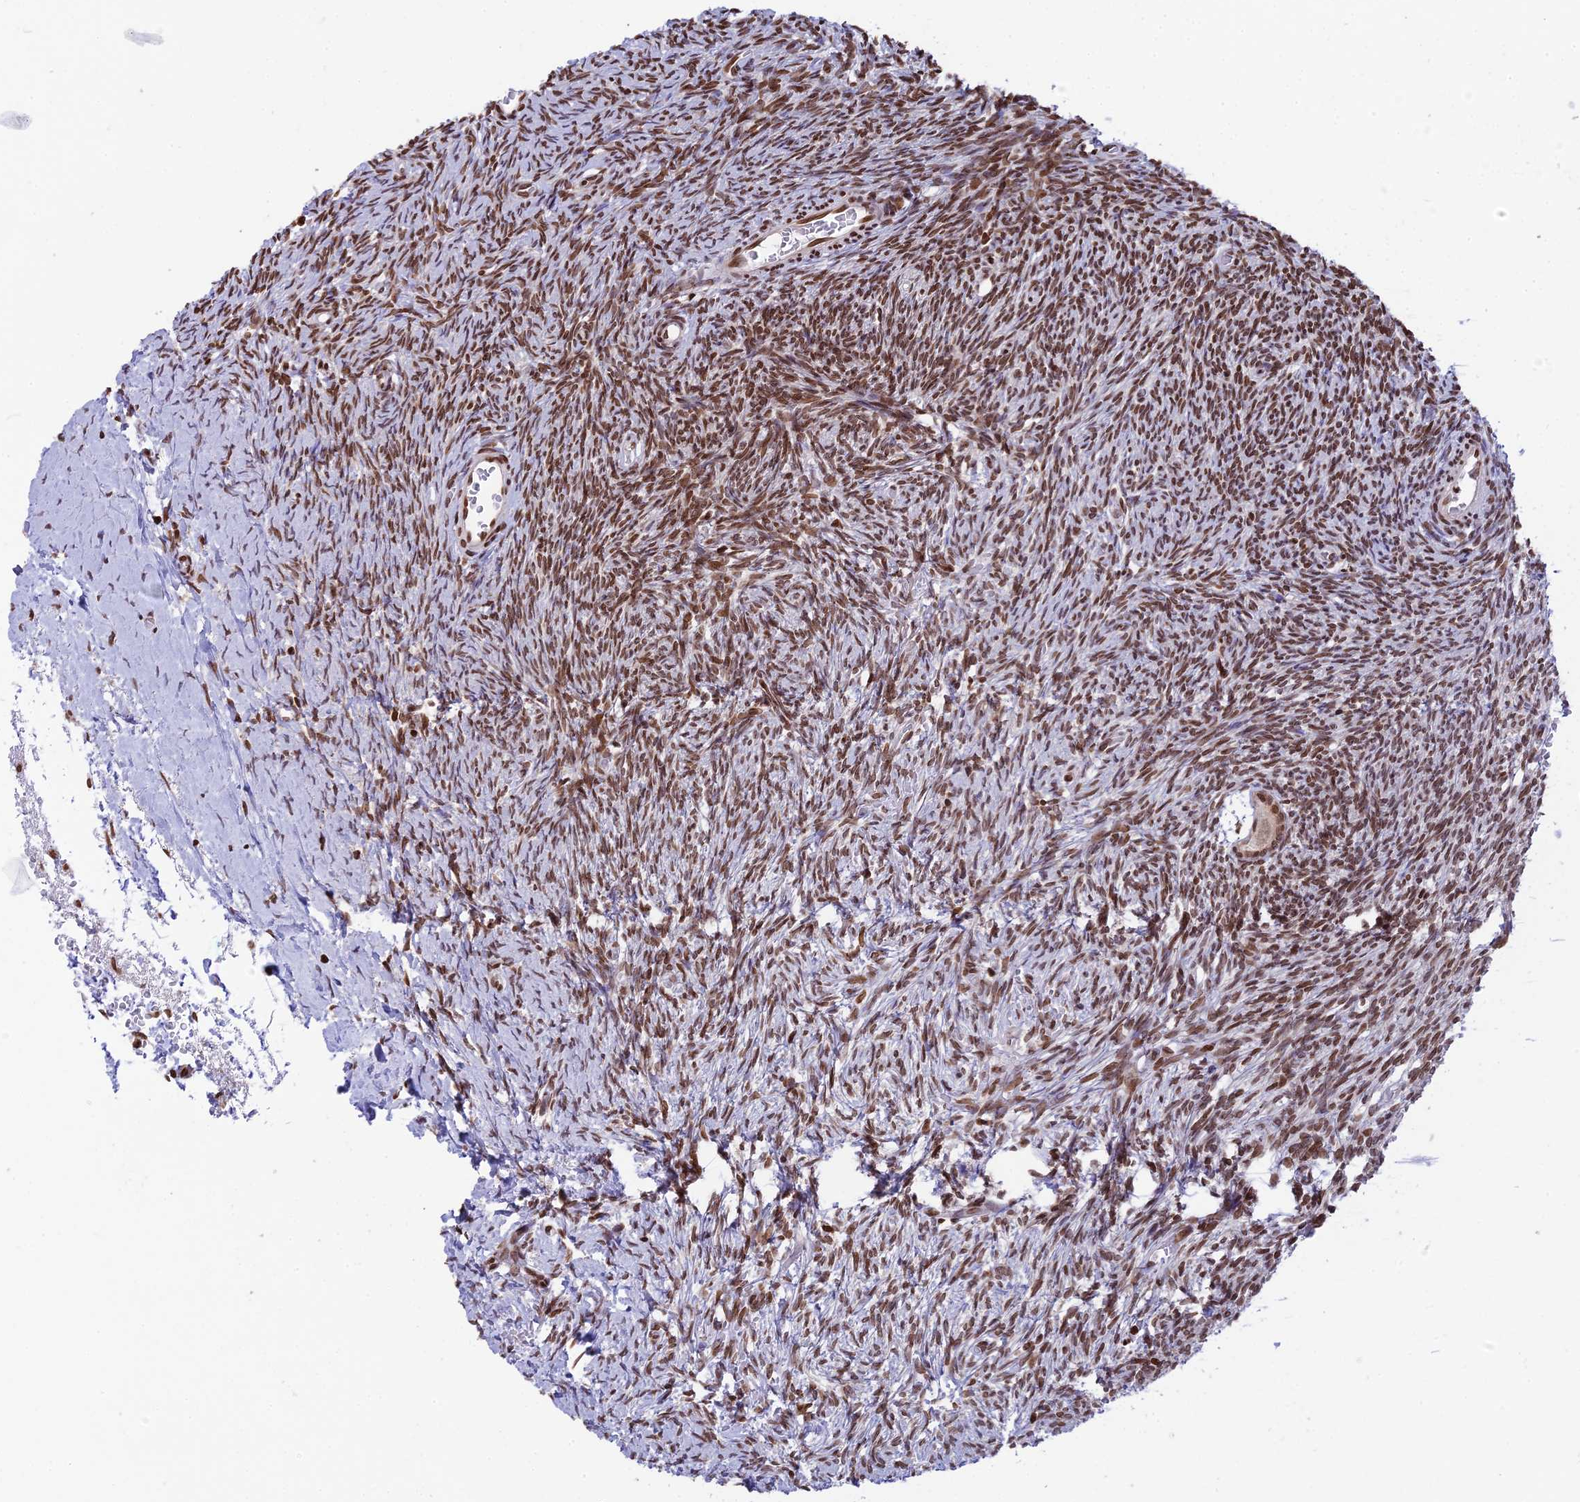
{"staining": {"intensity": "moderate", "quantity": ">75%", "location": "nuclear"}, "tissue": "ovary", "cell_type": "Follicle cells", "image_type": "normal", "snomed": [{"axis": "morphology", "description": "Normal tissue, NOS"}, {"axis": "topography", "description": "Ovary"}], "caption": "Immunohistochemical staining of unremarkable ovary reveals moderate nuclear protein expression in about >75% of follicle cells. The staining was performed using DAB to visualize the protein expression in brown, while the nuclei were stained in blue with hematoxylin (Magnification: 20x).", "gene": "TET2", "patient": {"sex": "female", "age": 39}}